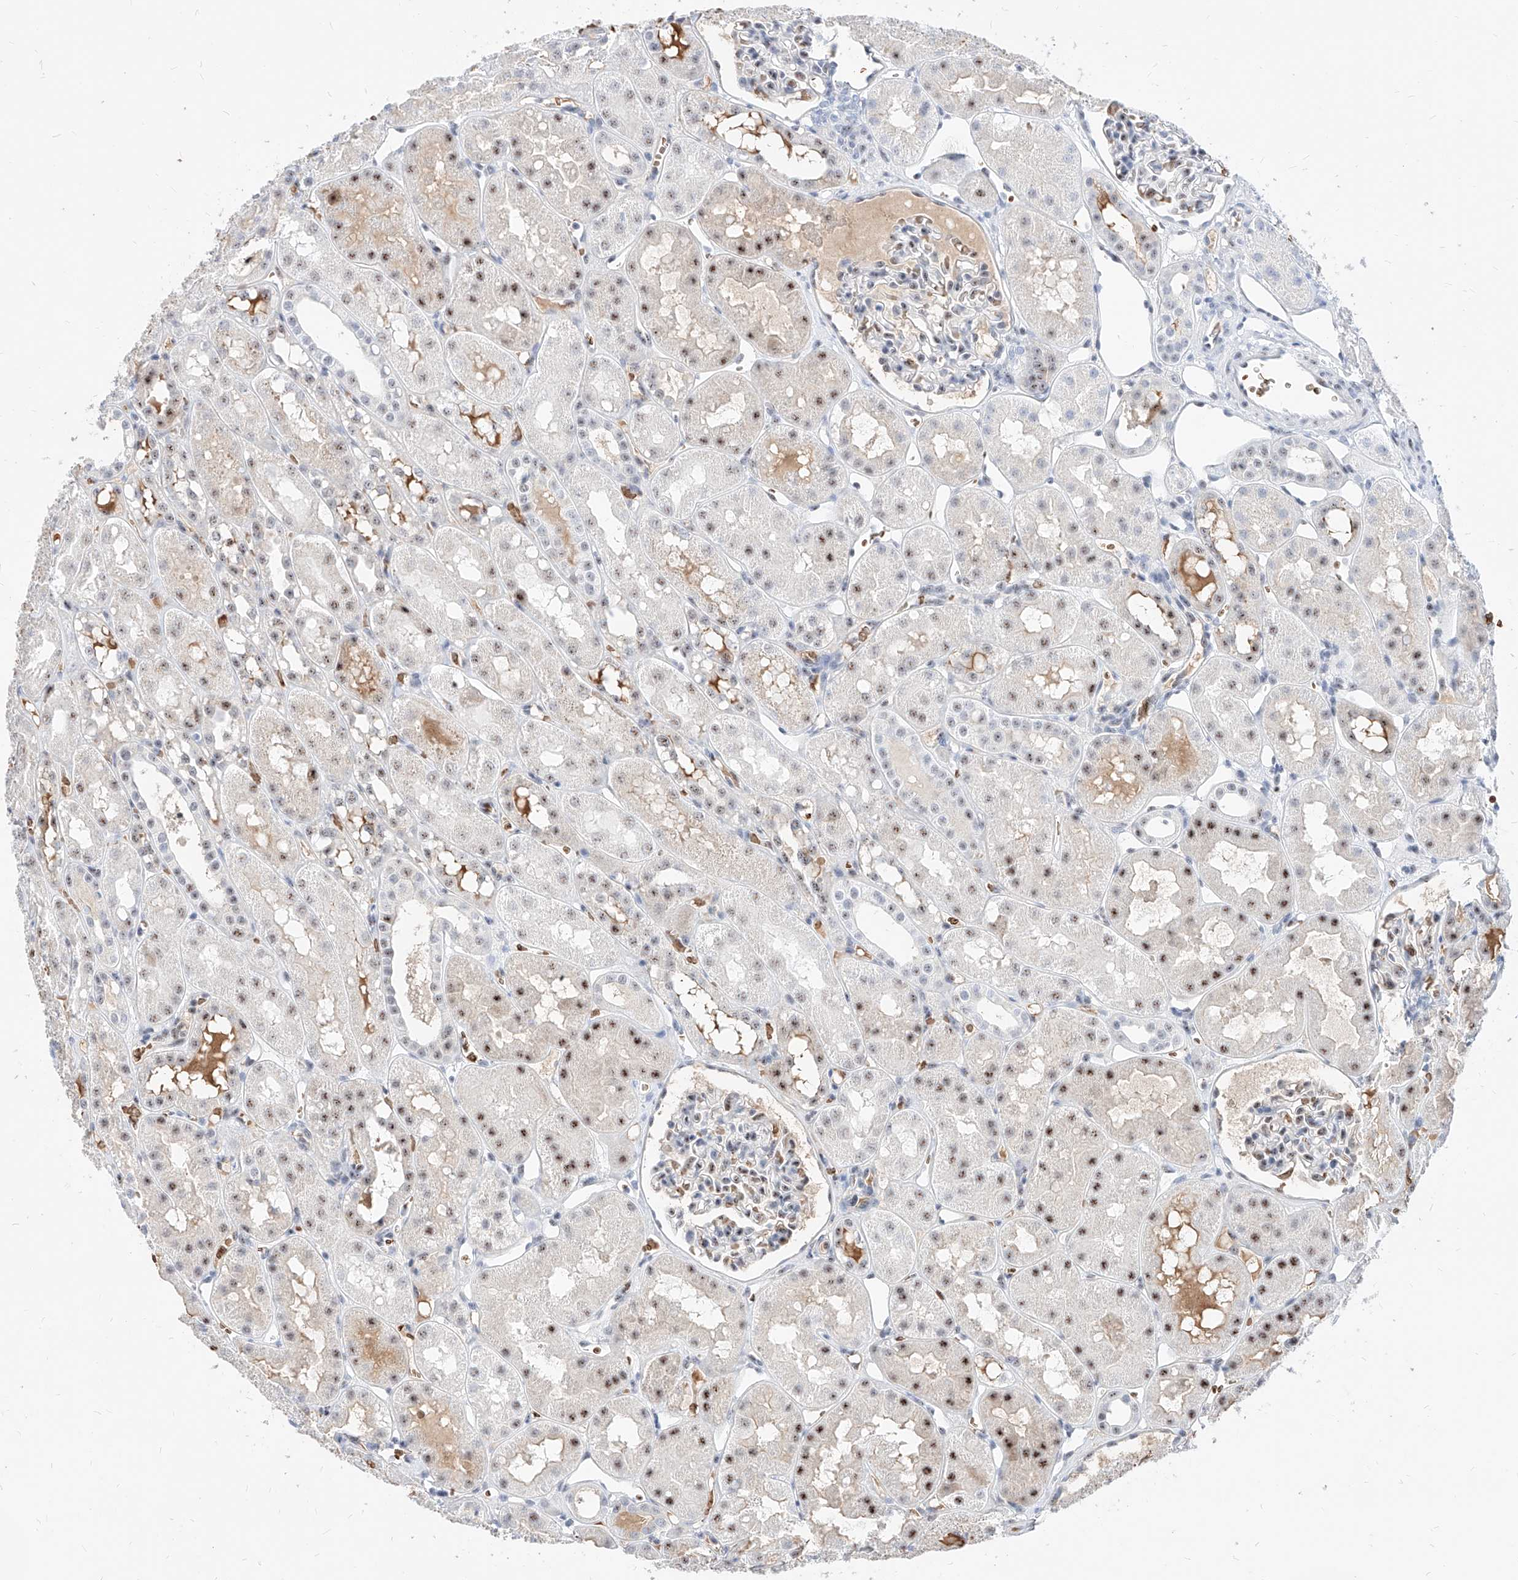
{"staining": {"intensity": "moderate", "quantity": "<25%", "location": "nuclear"}, "tissue": "kidney", "cell_type": "Cells in glomeruli", "image_type": "normal", "snomed": [{"axis": "morphology", "description": "Normal tissue, NOS"}, {"axis": "topography", "description": "Kidney"}], "caption": "The histopathology image demonstrates a brown stain indicating the presence of a protein in the nuclear of cells in glomeruli in kidney.", "gene": "ZFP42", "patient": {"sex": "male", "age": 16}}